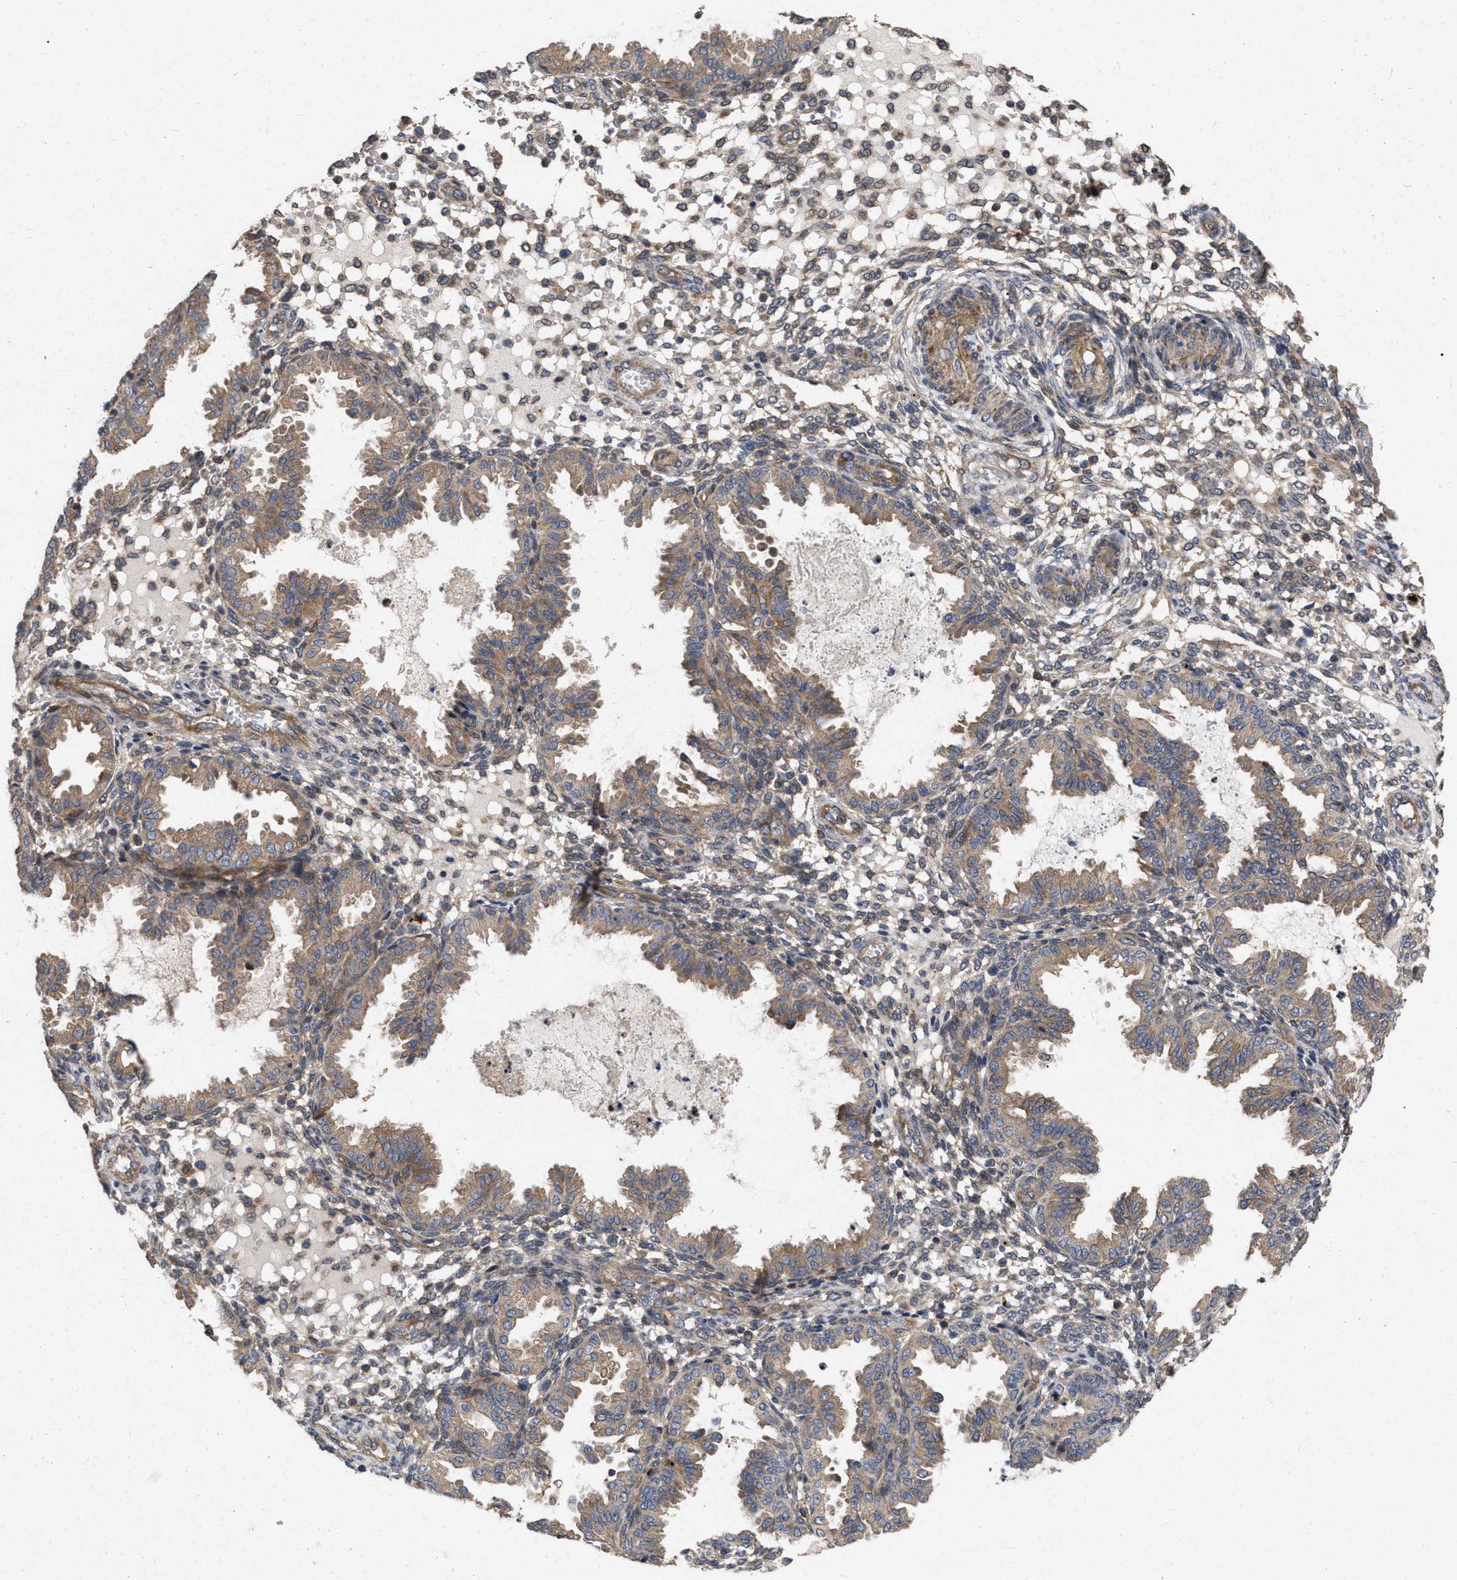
{"staining": {"intensity": "weak", "quantity": ">75%", "location": "cytoplasmic/membranous"}, "tissue": "endometrium", "cell_type": "Cells in endometrial stroma", "image_type": "normal", "snomed": [{"axis": "morphology", "description": "Normal tissue, NOS"}, {"axis": "topography", "description": "Endometrium"}], "caption": "Cells in endometrial stroma show low levels of weak cytoplasmic/membranous expression in about >75% of cells in normal endometrium.", "gene": "CDKN2C", "patient": {"sex": "female", "age": 33}}